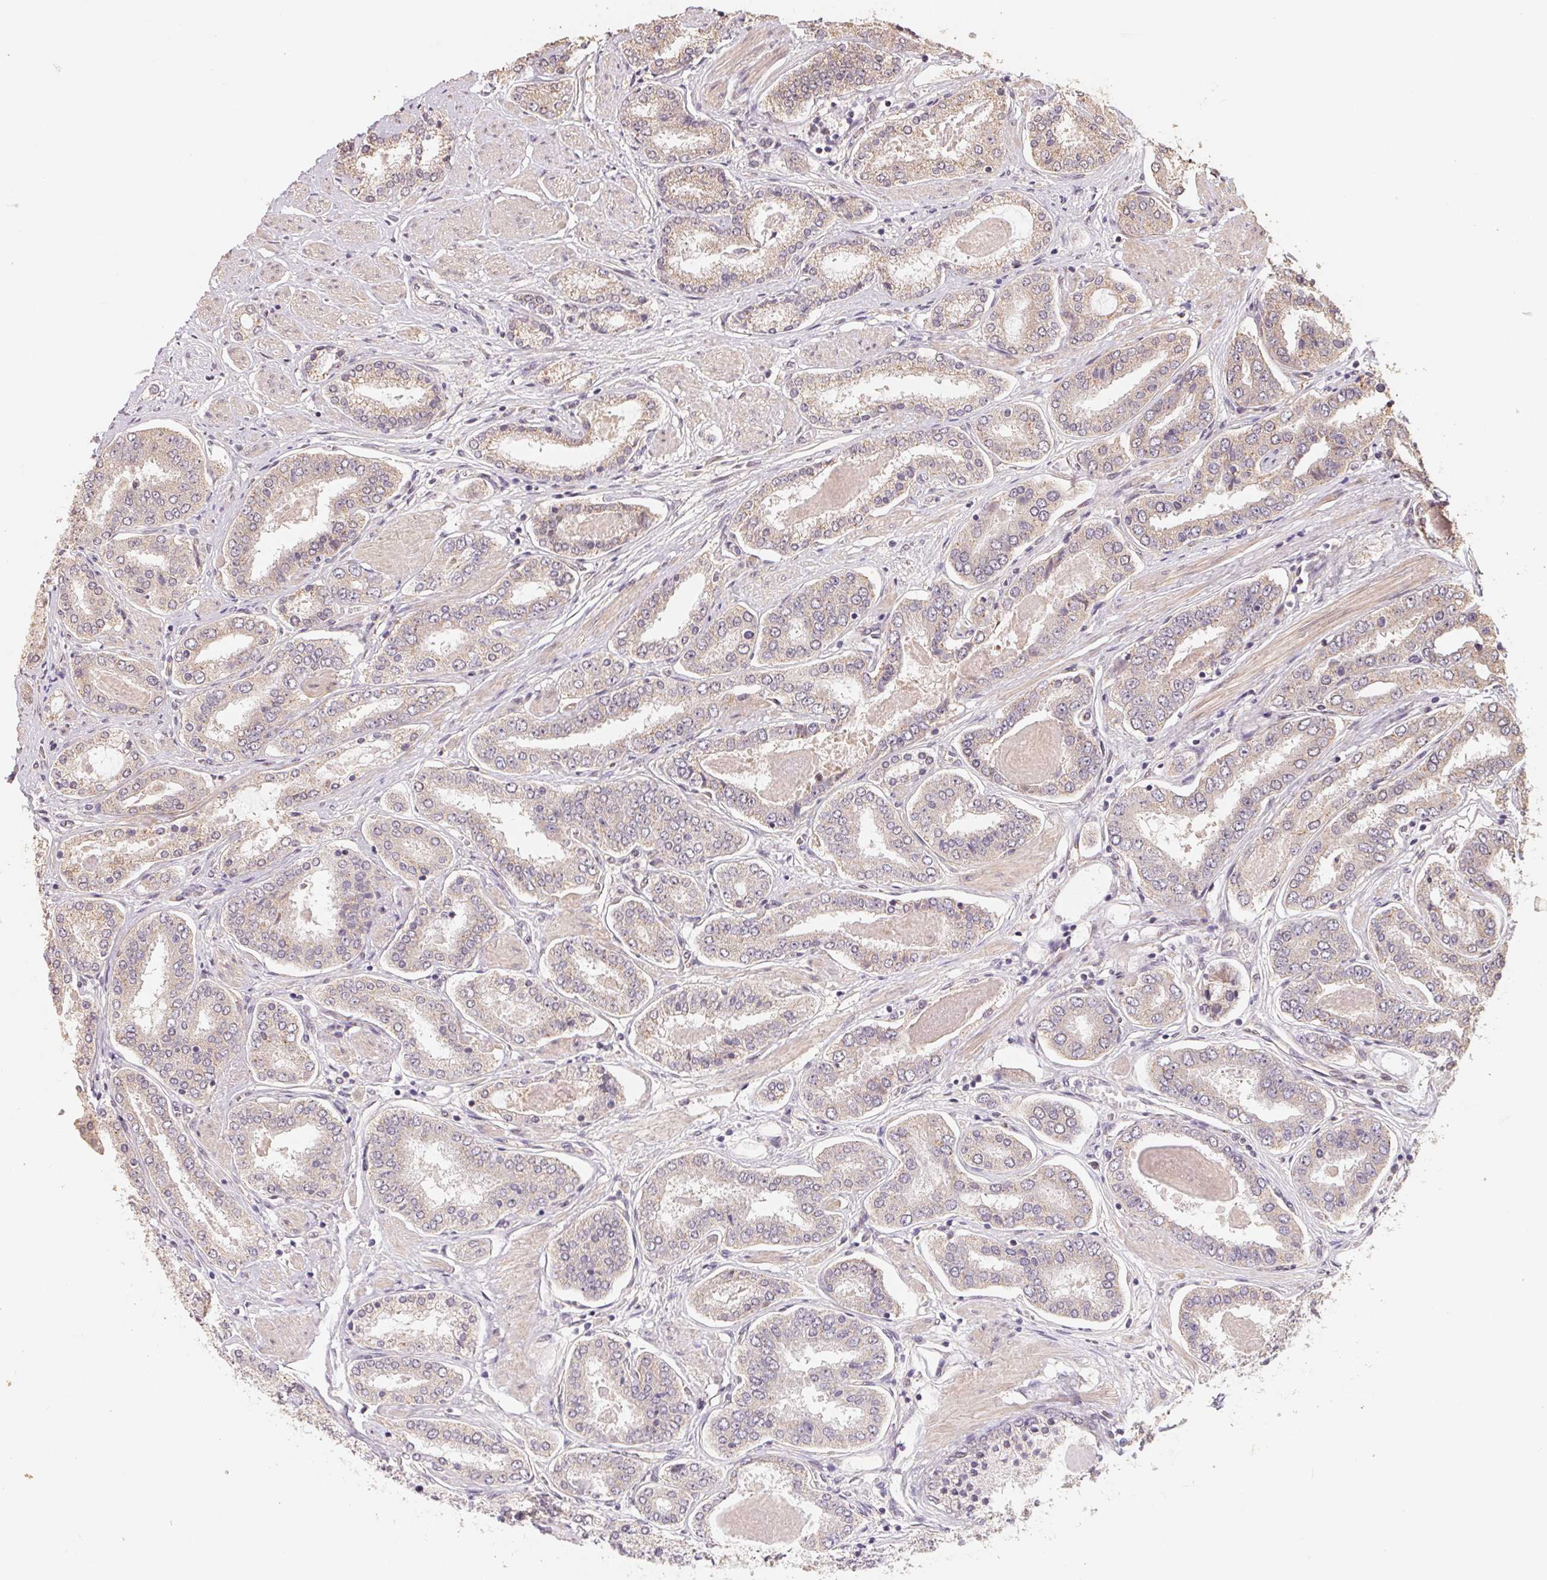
{"staining": {"intensity": "weak", "quantity": "25%-75%", "location": "cytoplasmic/membranous"}, "tissue": "prostate cancer", "cell_type": "Tumor cells", "image_type": "cancer", "snomed": [{"axis": "morphology", "description": "Adenocarcinoma, High grade"}, {"axis": "topography", "description": "Prostate"}], "caption": "A brown stain labels weak cytoplasmic/membranous staining of a protein in human prostate cancer (adenocarcinoma (high-grade)) tumor cells.", "gene": "TMEM222", "patient": {"sex": "male", "age": 63}}